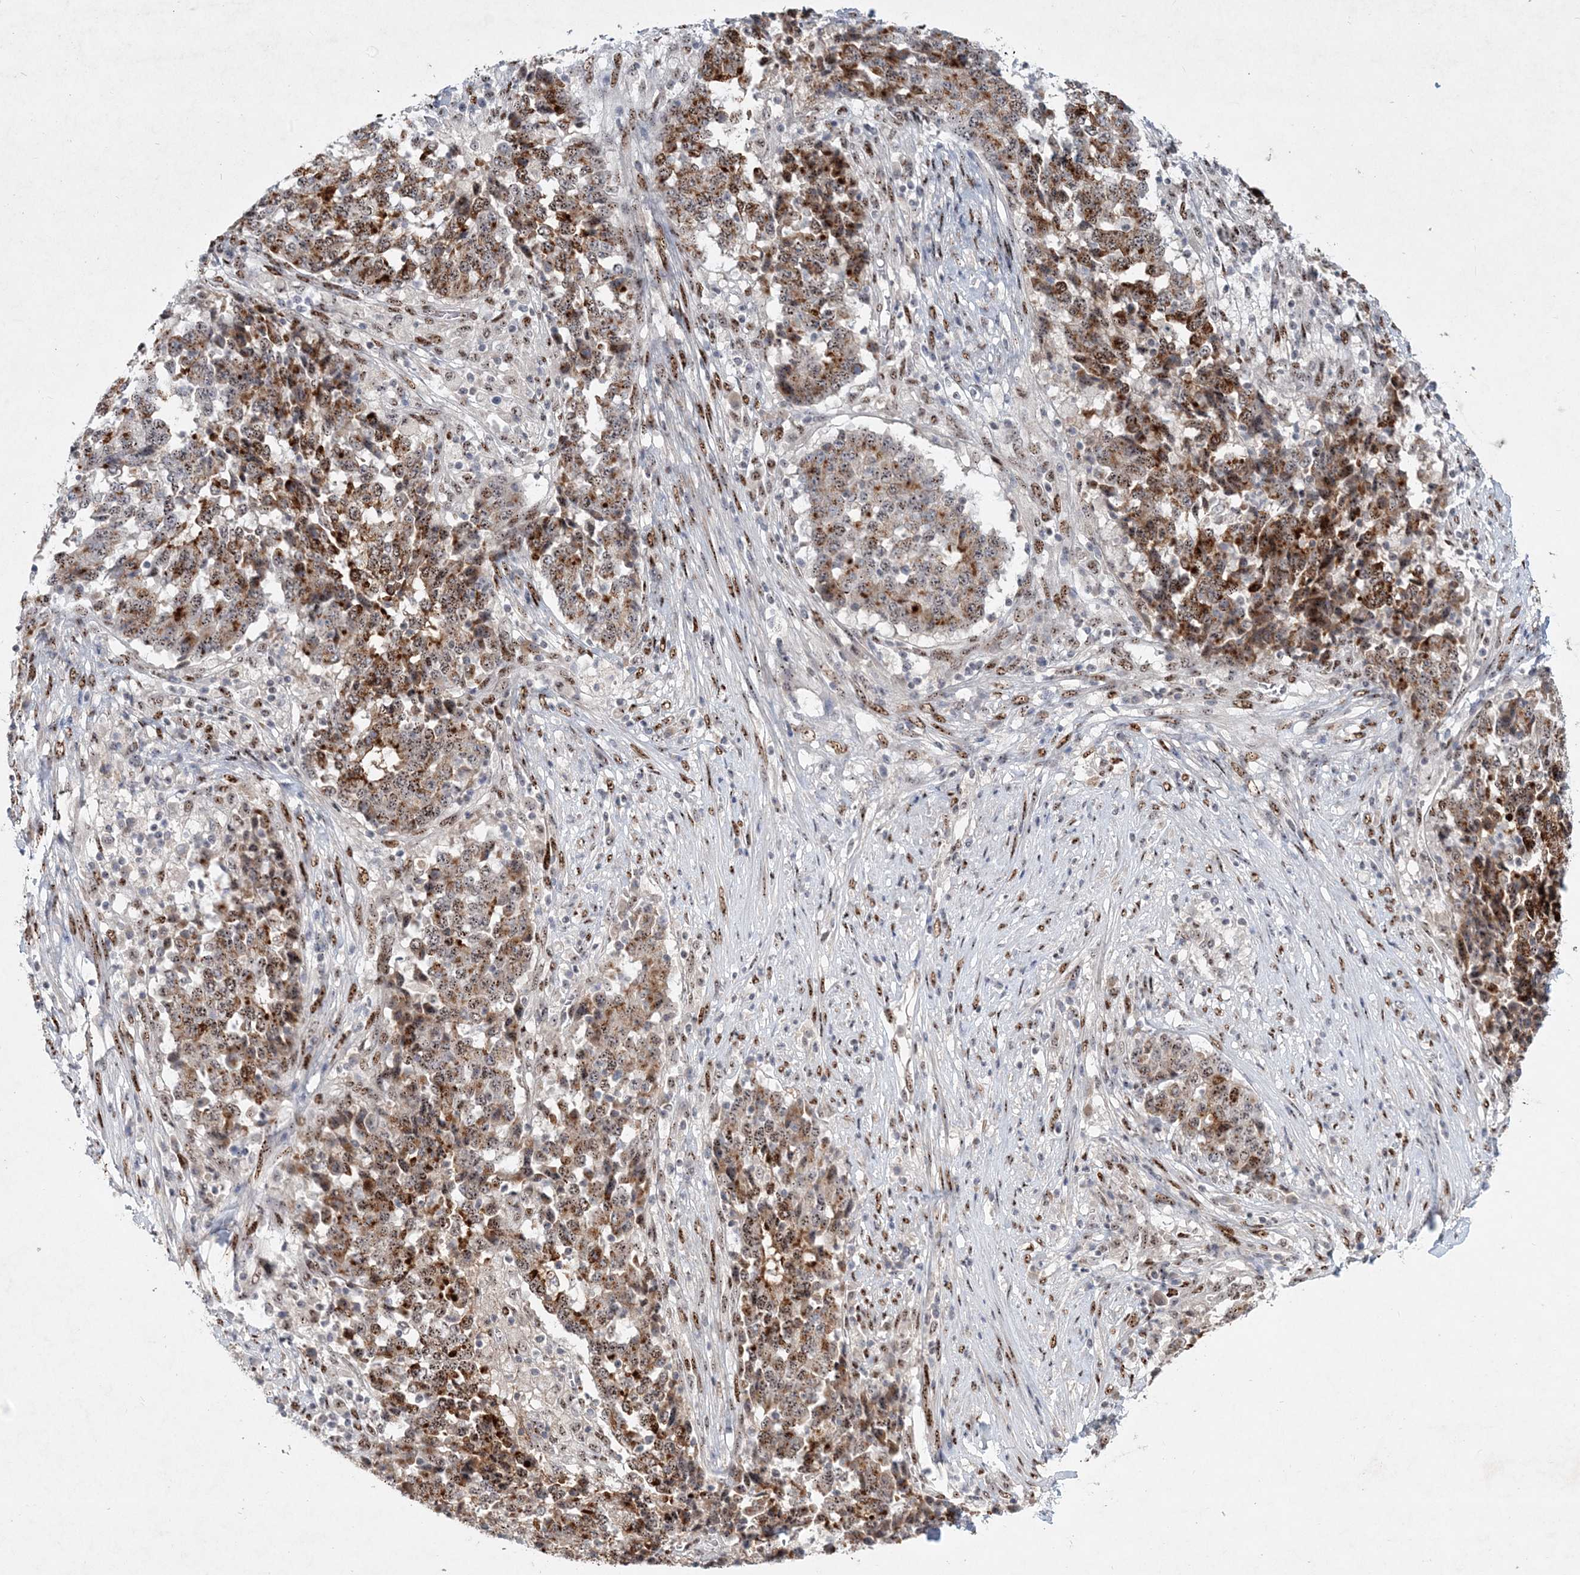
{"staining": {"intensity": "moderate", "quantity": ">75%", "location": "nuclear"}, "tissue": "stomach cancer", "cell_type": "Tumor cells", "image_type": "cancer", "snomed": [{"axis": "morphology", "description": "Adenocarcinoma, NOS"}, {"axis": "topography", "description": "Stomach"}], "caption": "Protein staining reveals moderate nuclear expression in approximately >75% of tumor cells in adenocarcinoma (stomach).", "gene": "GIN1", "patient": {"sex": "male", "age": 59}}